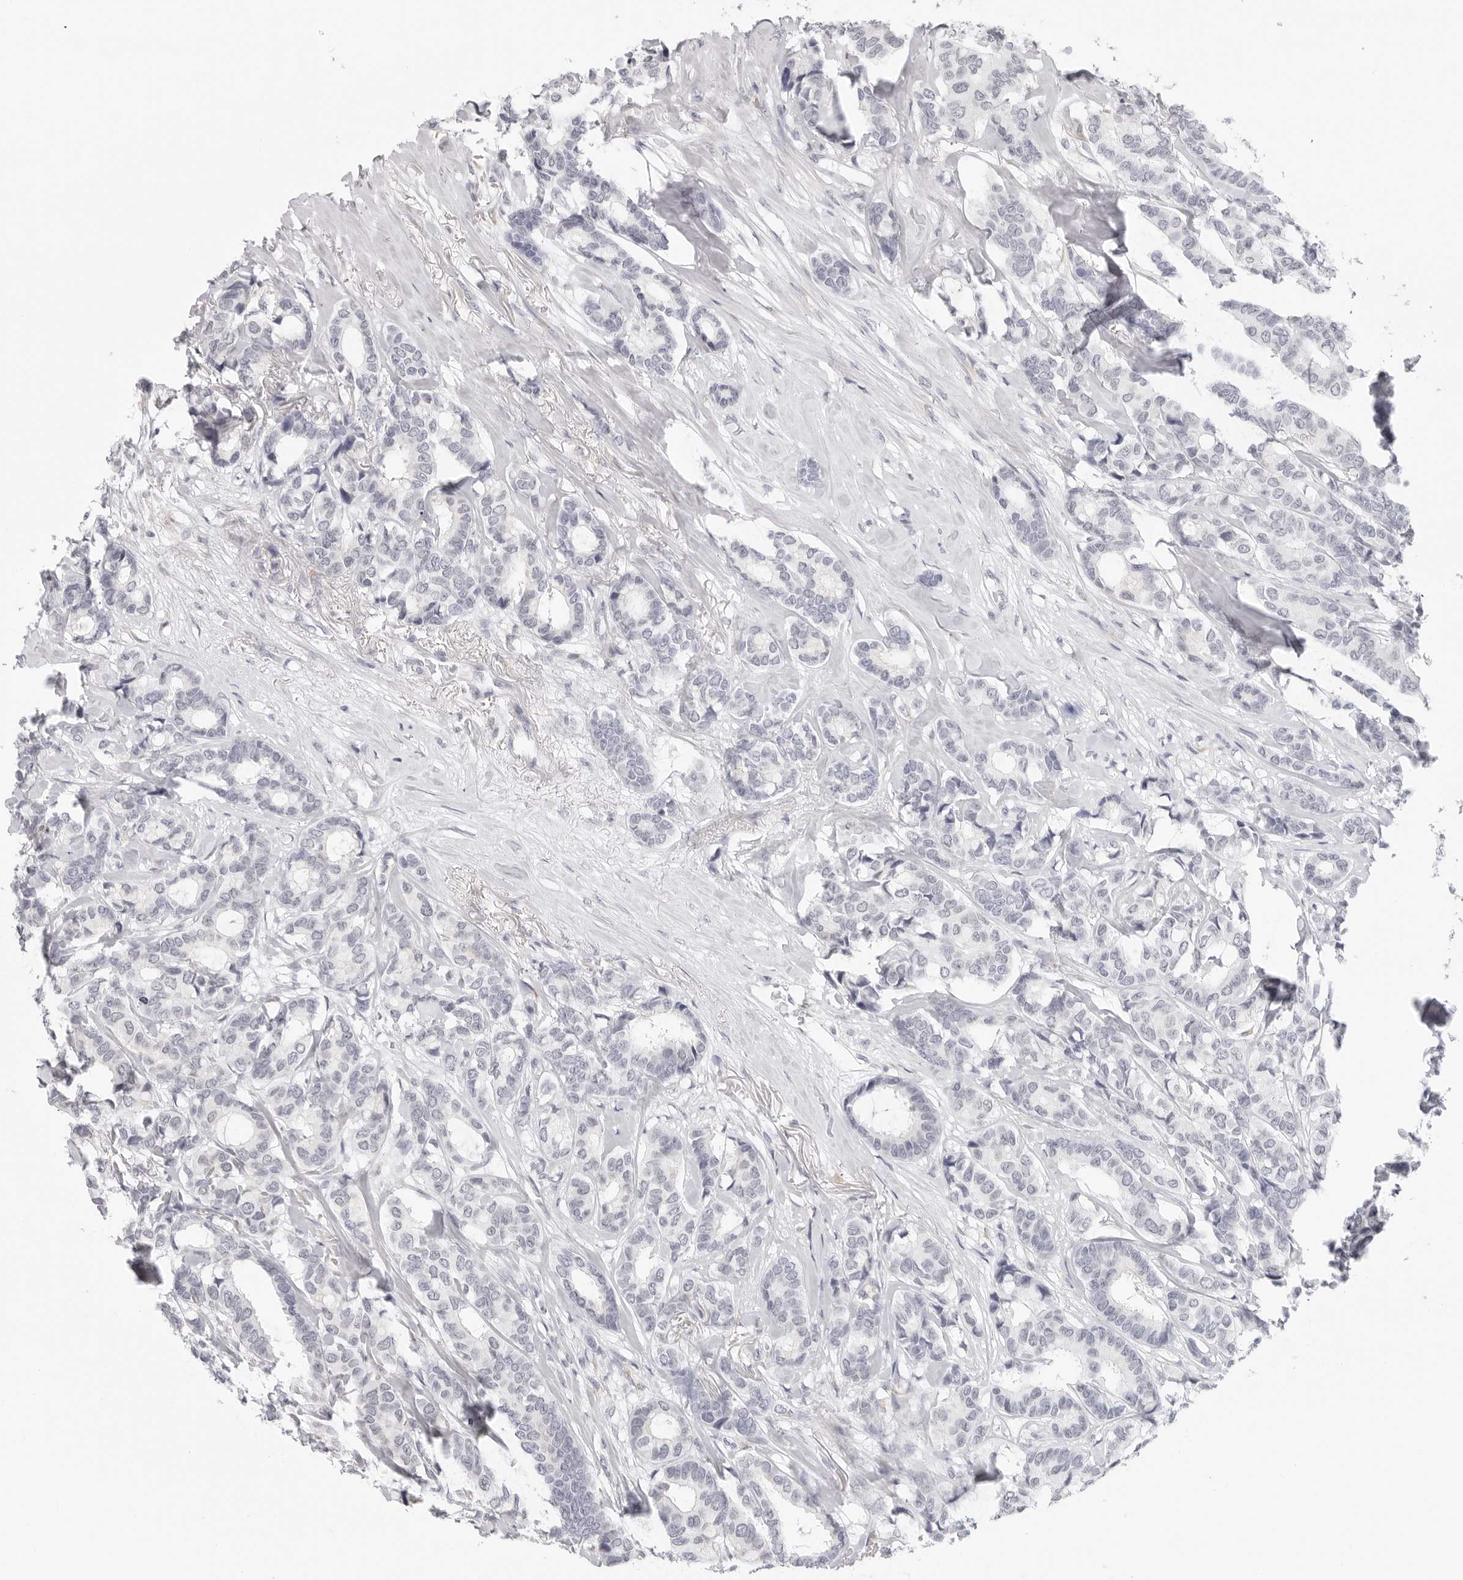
{"staining": {"intensity": "negative", "quantity": "none", "location": "none"}, "tissue": "breast cancer", "cell_type": "Tumor cells", "image_type": "cancer", "snomed": [{"axis": "morphology", "description": "Duct carcinoma"}, {"axis": "topography", "description": "Breast"}], "caption": "Tumor cells show no significant staining in infiltrating ductal carcinoma (breast). (DAB (3,3'-diaminobenzidine) IHC visualized using brightfield microscopy, high magnification).", "gene": "EDN2", "patient": {"sex": "female", "age": 87}}